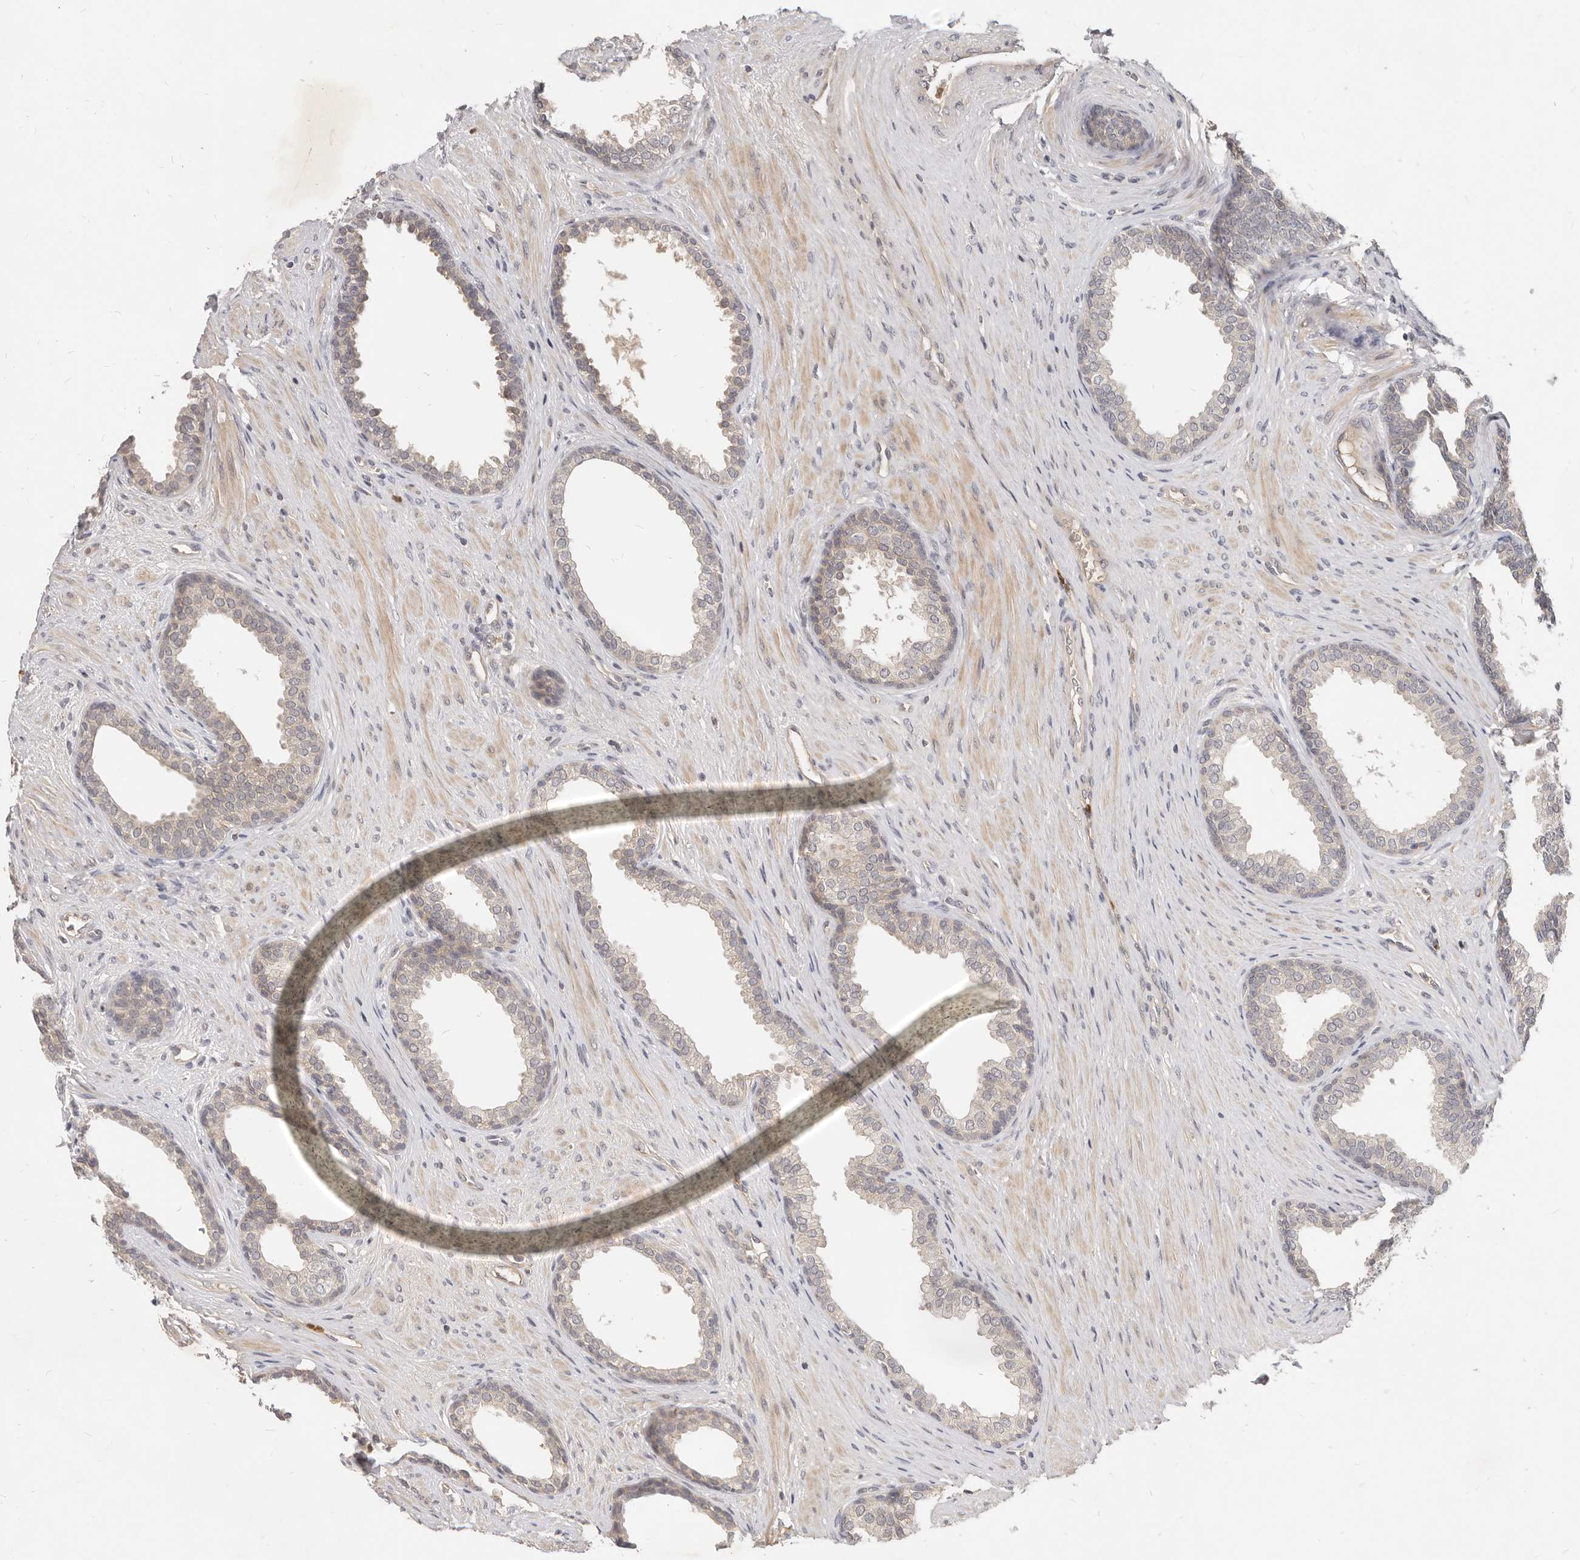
{"staining": {"intensity": "weak", "quantity": "<25%", "location": "cytoplasmic/membranous"}, "tissue": "prostate", "cell_type": "Glandular cells", "image_type": "normal", "snomed": [{"axis": "morphology", "description": "Normal tissue, NOS"}, {"axis": "topography", "description": "Prostate"}], "caption": "Immunohistochemistry micrograph of unremarkable human prostate stained for a protein (brown), which displays no expression in glandular cells. Nuclei are stained in blue.", "gene": "USP49", "patient": {"sex": "male", "age": 76}}